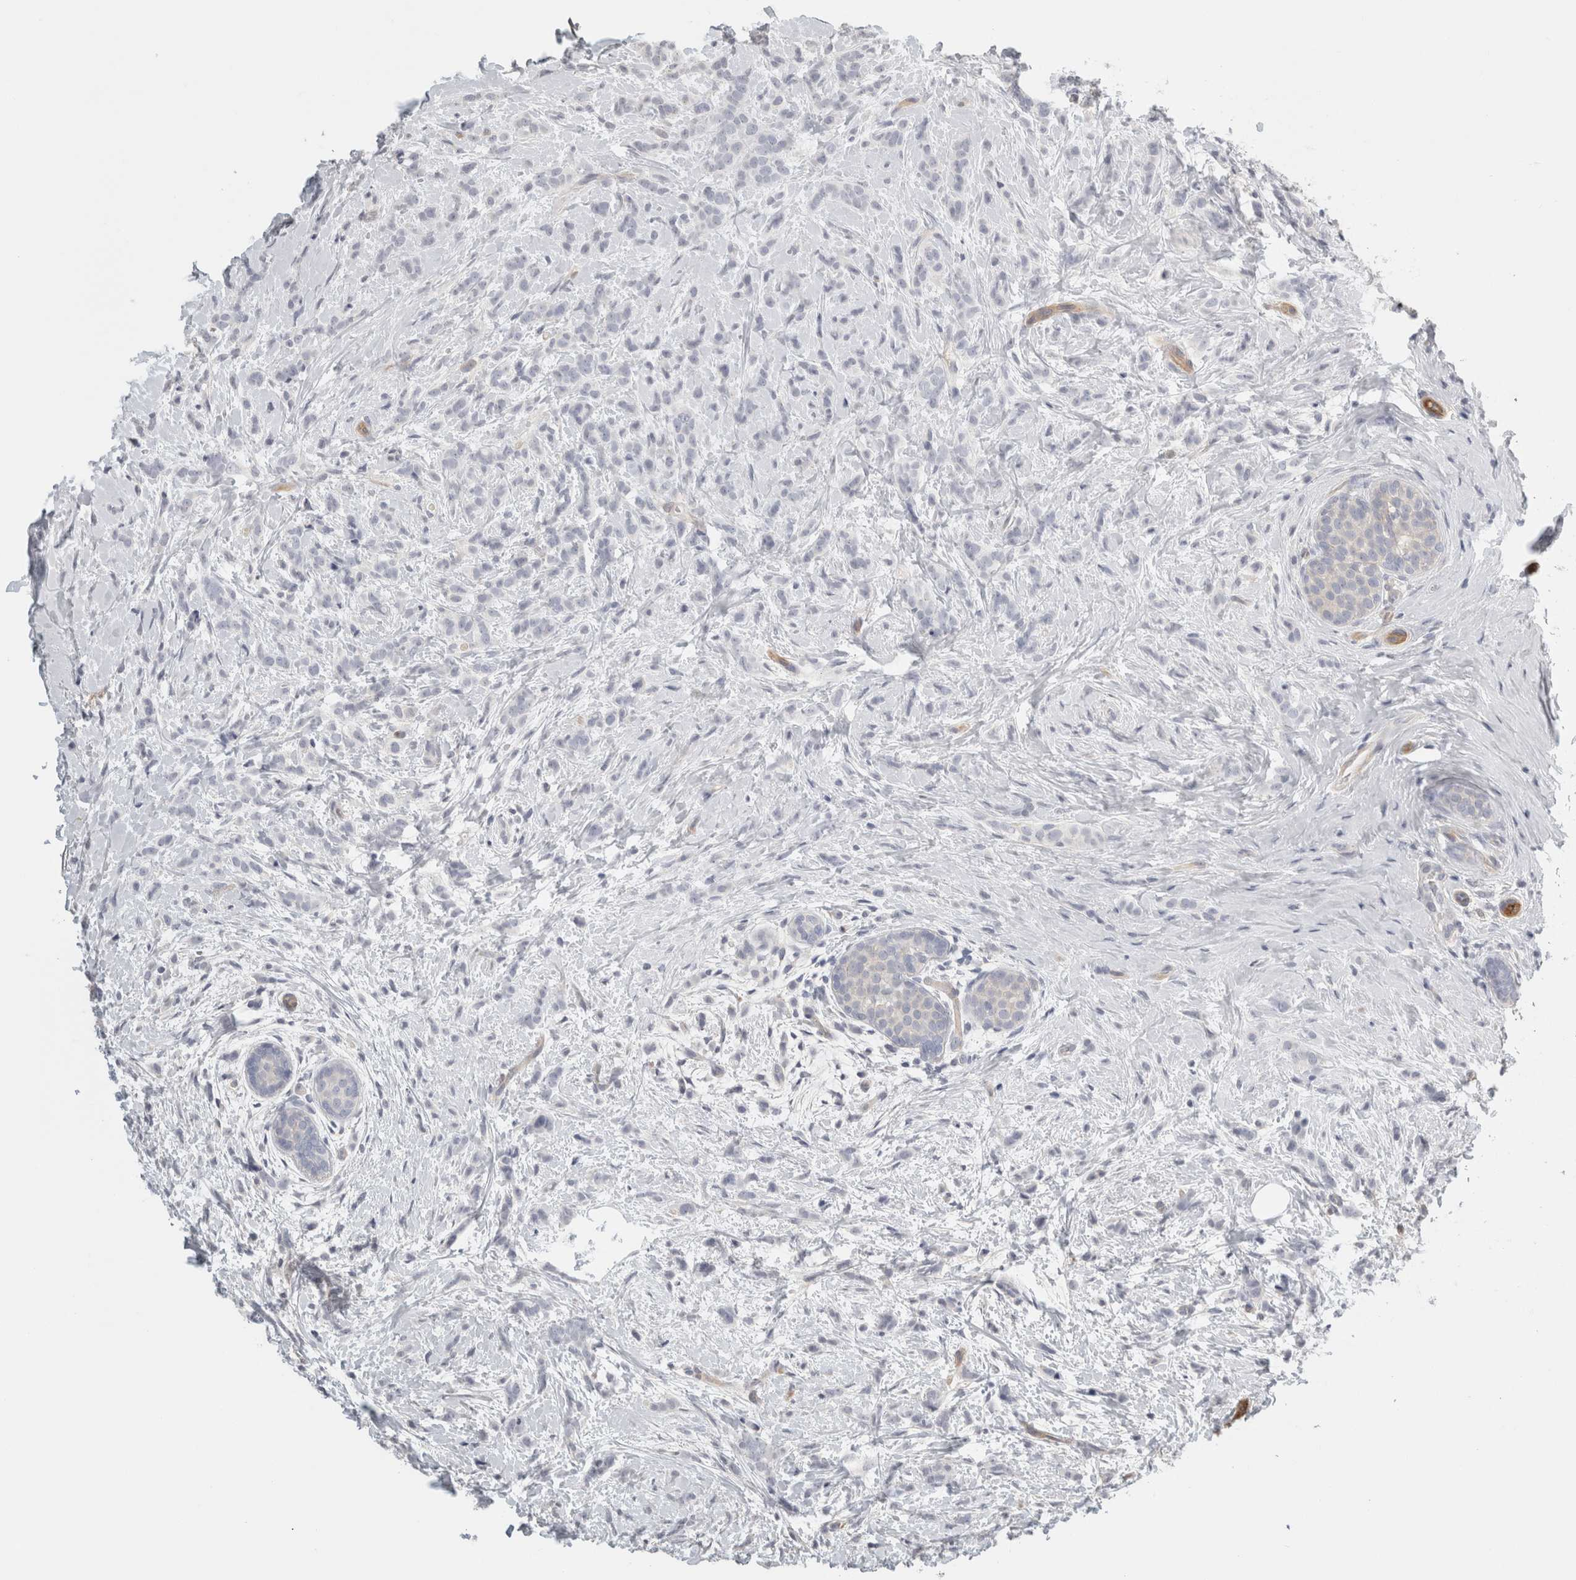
{"staining": {"intensity": "negative", "quantity": "none", "location": "none"}, "tissue": "breast cancer", "cell_type": "Tumor cells", "image_type": "cancer", "snomed": [{"axis": "morphology", "description": "Lobular carcinoma, in situ"}, {"axis": "morphology", "description": "Lobular carcinoma"}, {"axis": "topography", "description": "Breast"}], "caption": "Tumor cells show no significant staining in breast cancer.", "gene": "FBLIM1", "patient": {"sex": "female", "age": 41}}